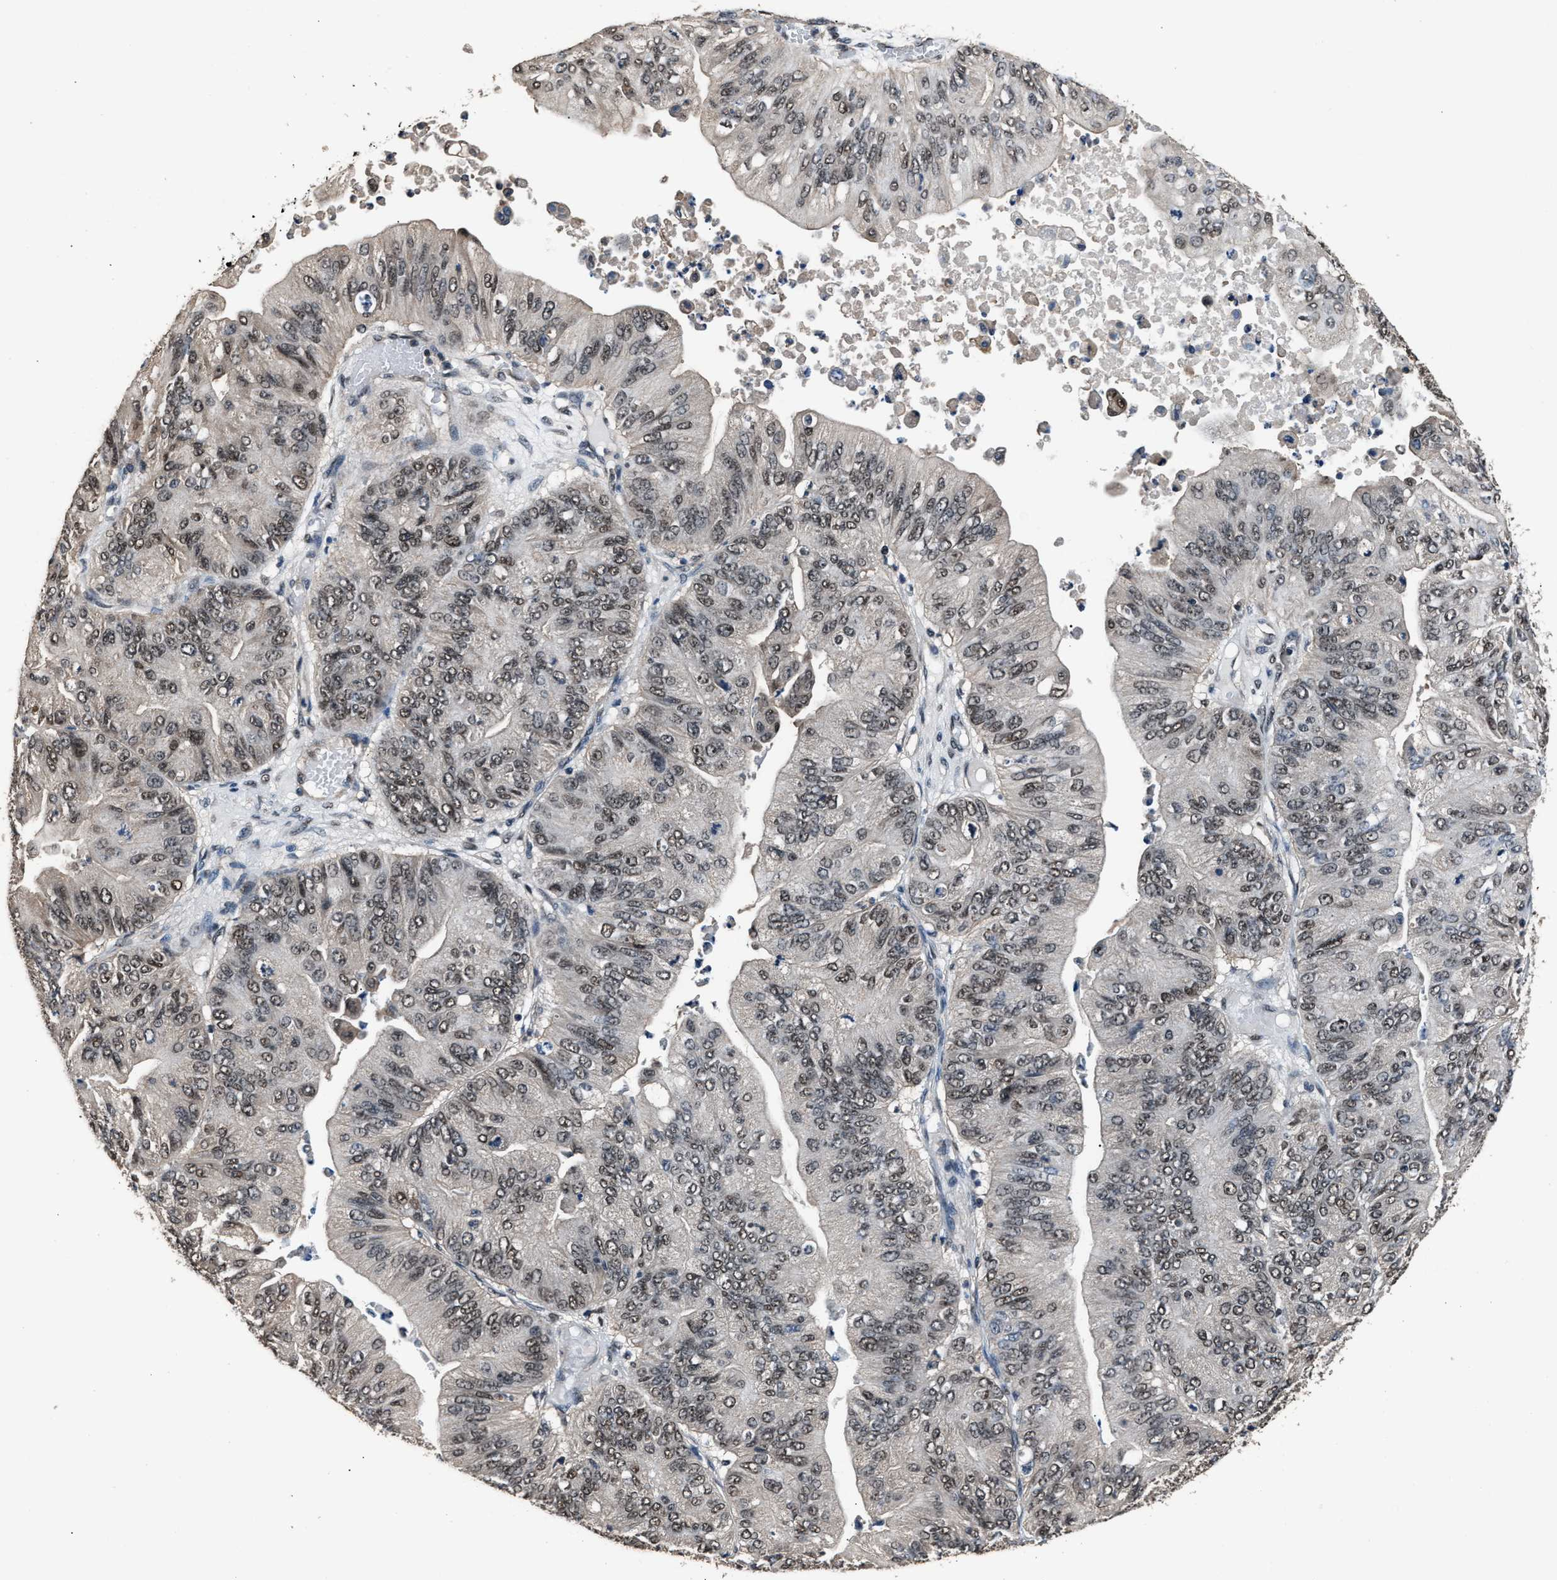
{"staining": {"intensity": "weak", "quantity": ">75%", "location": "nuclear"}, "tissue": "ovarian cancer", "cell_type": "Tumor cells", "image_type": "cancer", "snomed": [{"axis": "morphology", "description": "Cystadenocarcinoma, mucinous, NOS"}, {"axis": "topography", "description": "Ovary"}], "caption": "Brown immunohistochemical staining in human ovarian cancer (mucinous cystadenocarcinoma) exhibits weak nuclear expression in about >75% of tumor cells.", "gene": "DFFA", "patient": {"sex": "female", "age": 61}}